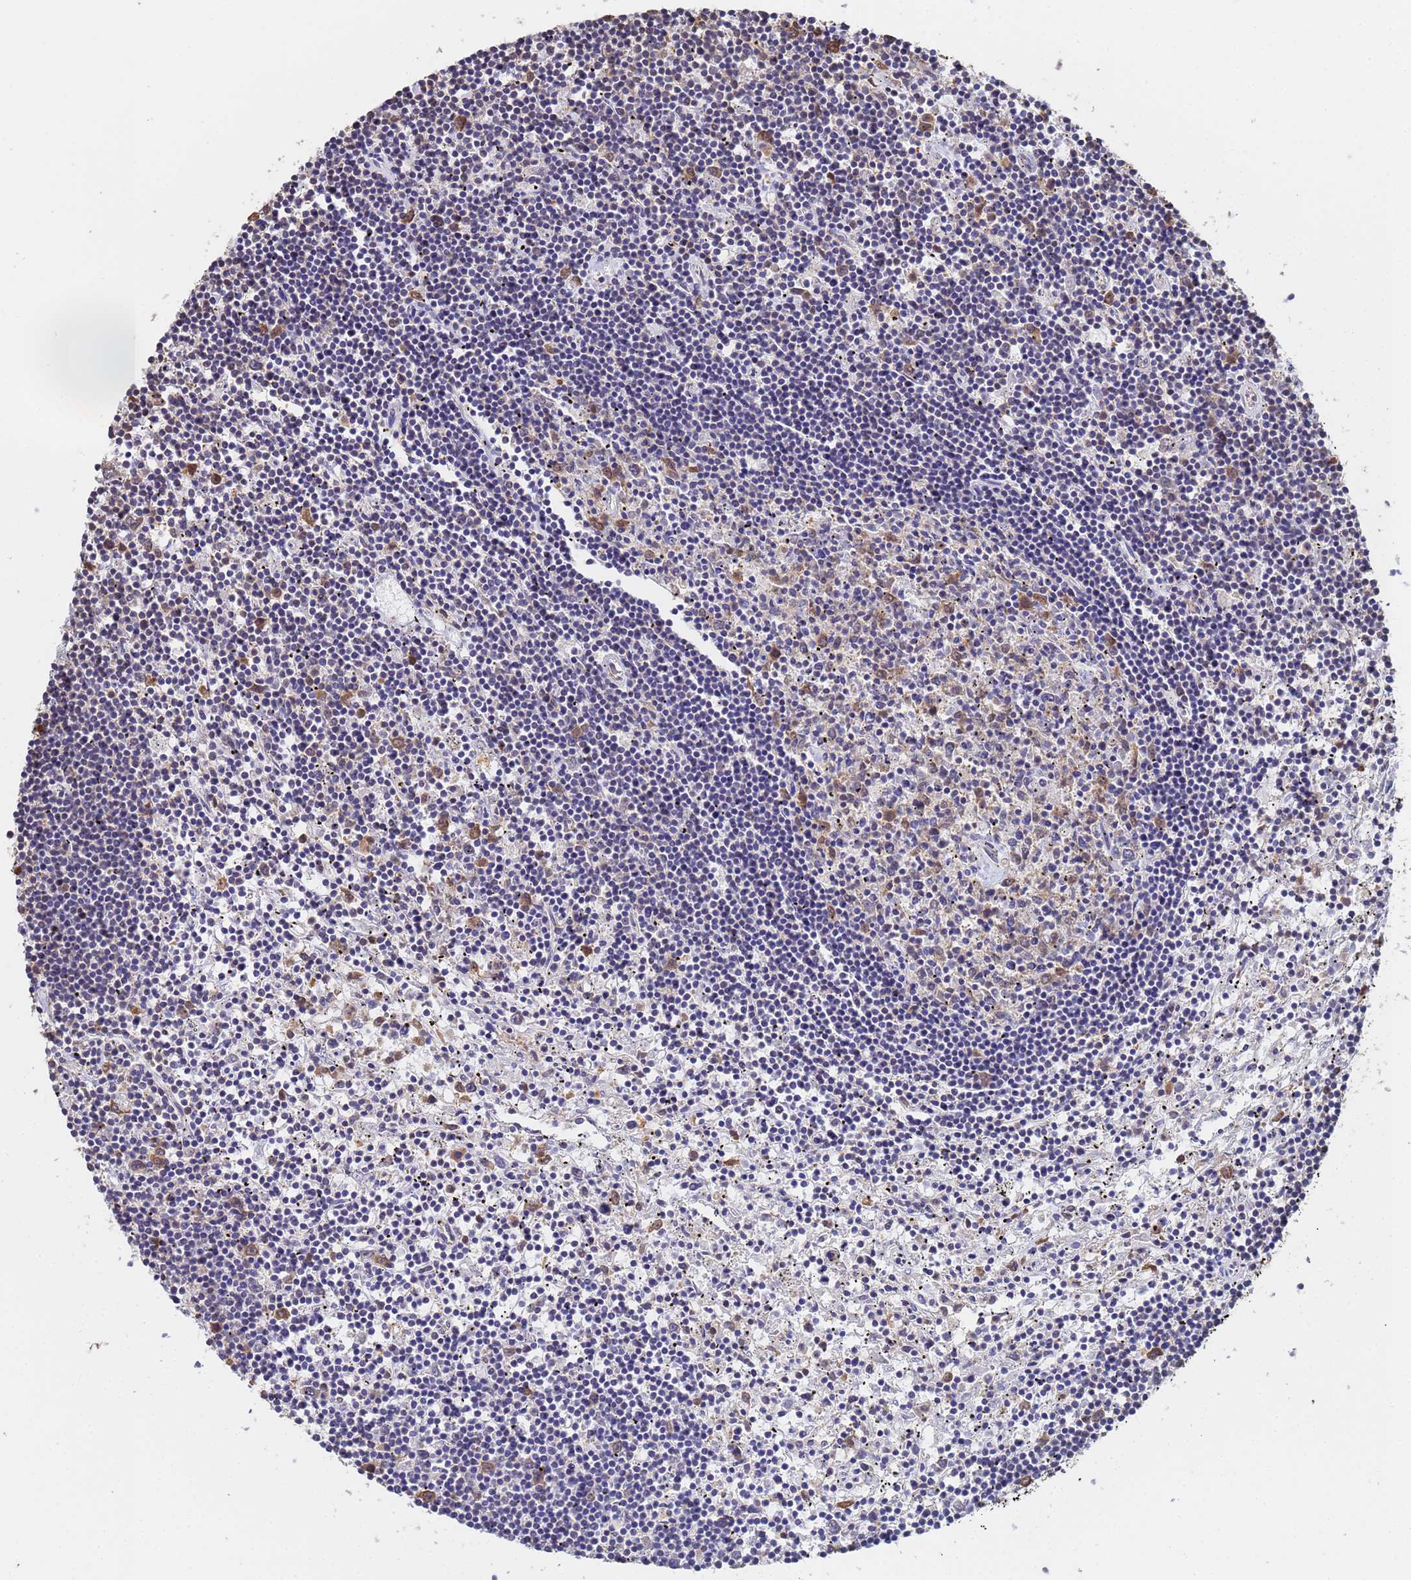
{"staining": {"intensity": "moderate", "quantity": "<25%", "location": "cytoplasmic/membranous,nuclear"}, "tissue": "lymphoma", "cell_type": "Tumor cells", "image_type": "cancer", "snomed": [{"axis": "morphology", "description": "Malignant lymphoma, non-Hodgkin's type, Low grade"}, {"axis": "topography", "description": "Spleen"}], "caption": "This is an image of immunohistochemistry (IHC) staining of malignant lymphoma, non-Hodgkin's type (low-grade), which shows moderate staining in the cytoplasmic/membranous and nuclear of tumor cells.", "gene": "FAM25A", "patient": {"sex": "male", "age": 76}}